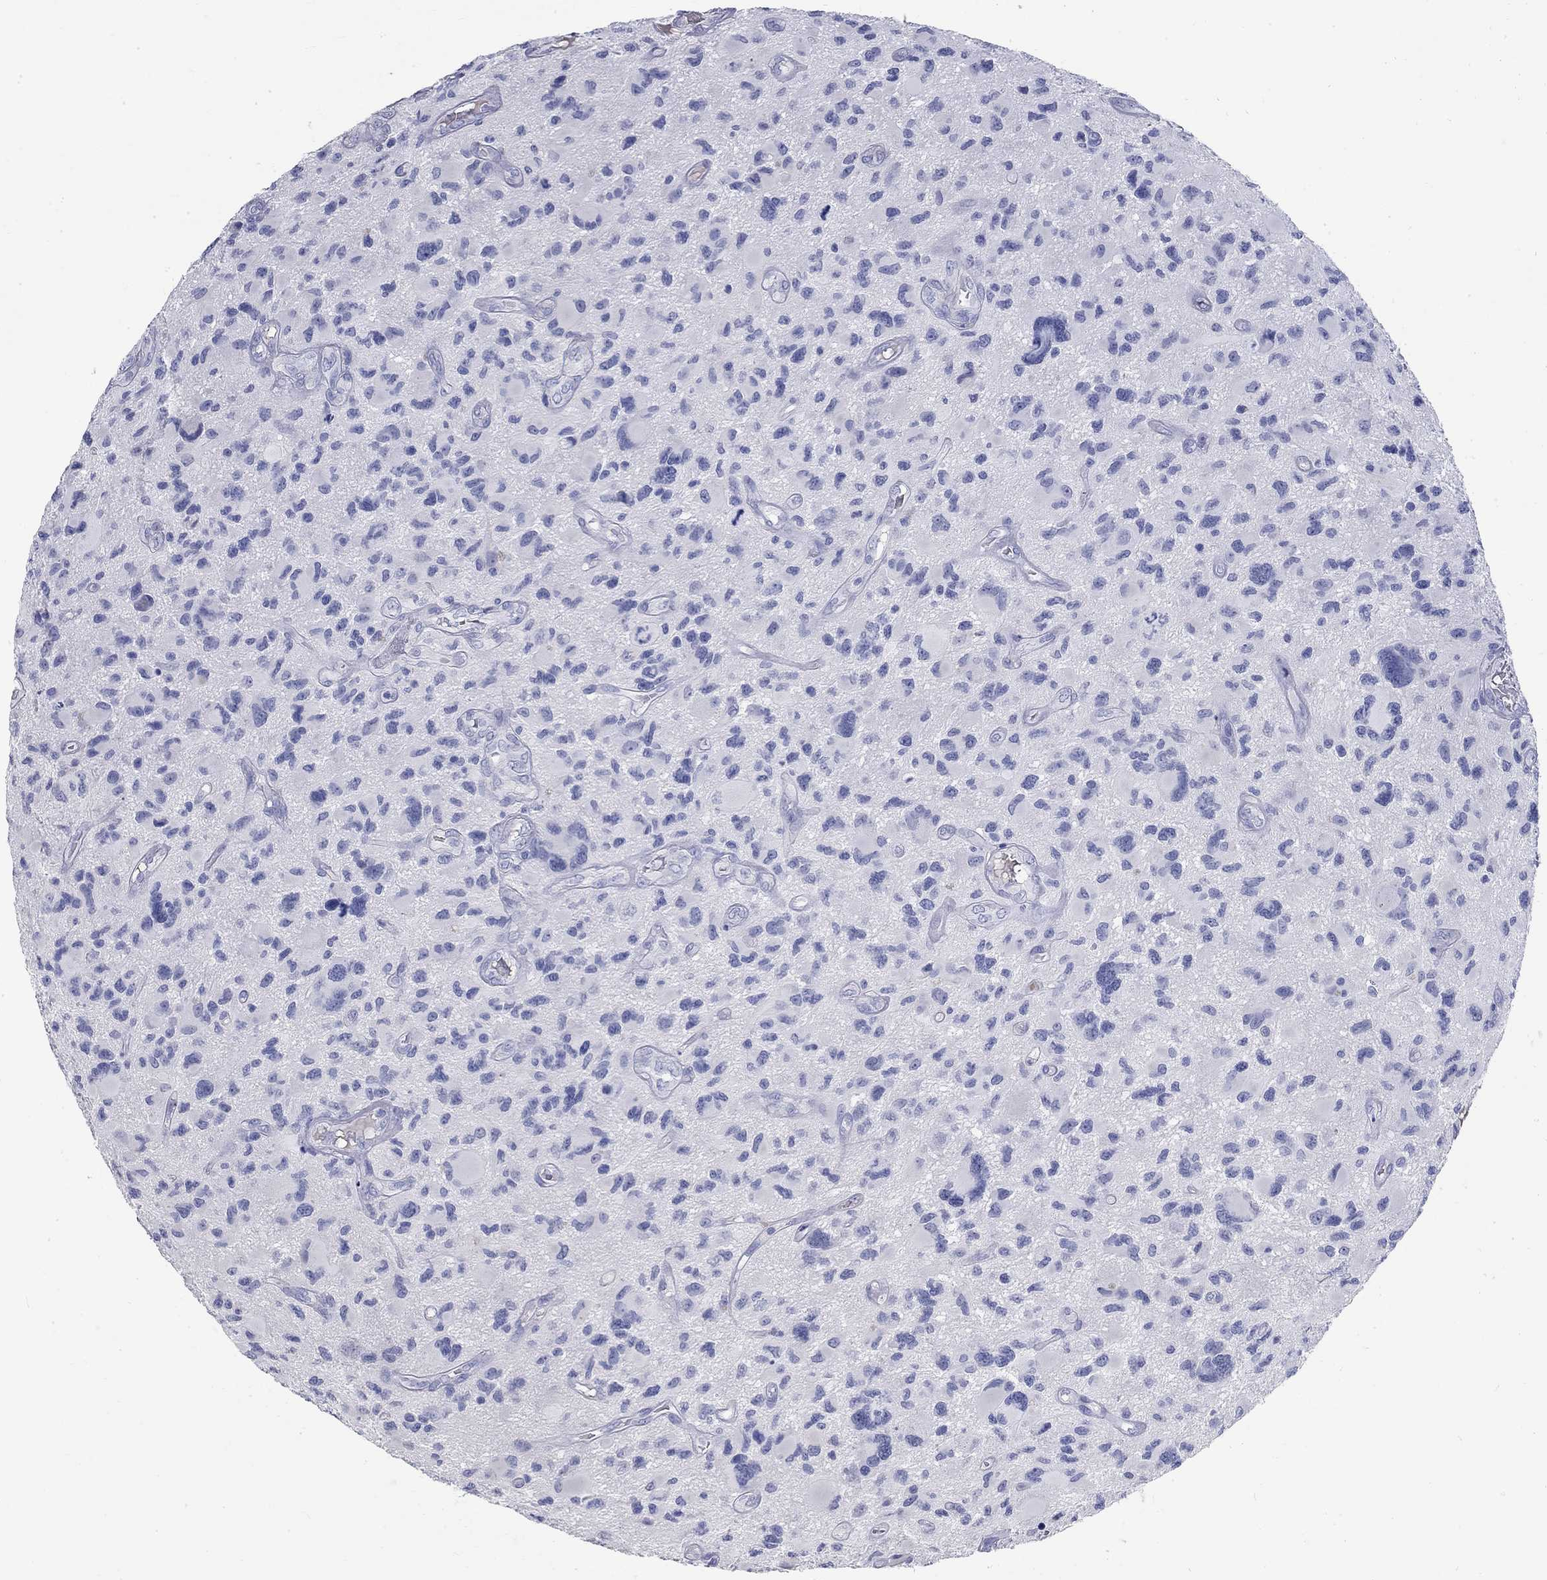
{"staining": {"intensity": "negative", "quantity": "none", "location": "none"}, "tissue": "glioma", "cell_type": "Tumor cells", "image_type": "cancer", "snomed": [{"axis": "morphology", "description": "Glioma, malignant, NOS"}, {"axis": "morphology", "description": "Glioma, malignant, High grade"}, {"axis": "topography", "description": "Brain"}], "caption": "A histopathology image of glioma stained for a protein displays no brown staining in tumor cells. Brightfield microscopy of IHC stained with DAB (3,3'-diaminobenzidine) (brown) and hematoxylin (blue), captured at high magnification.", "gene": "PHOX2B", "patient": {"sex": "female", "age": 71}}